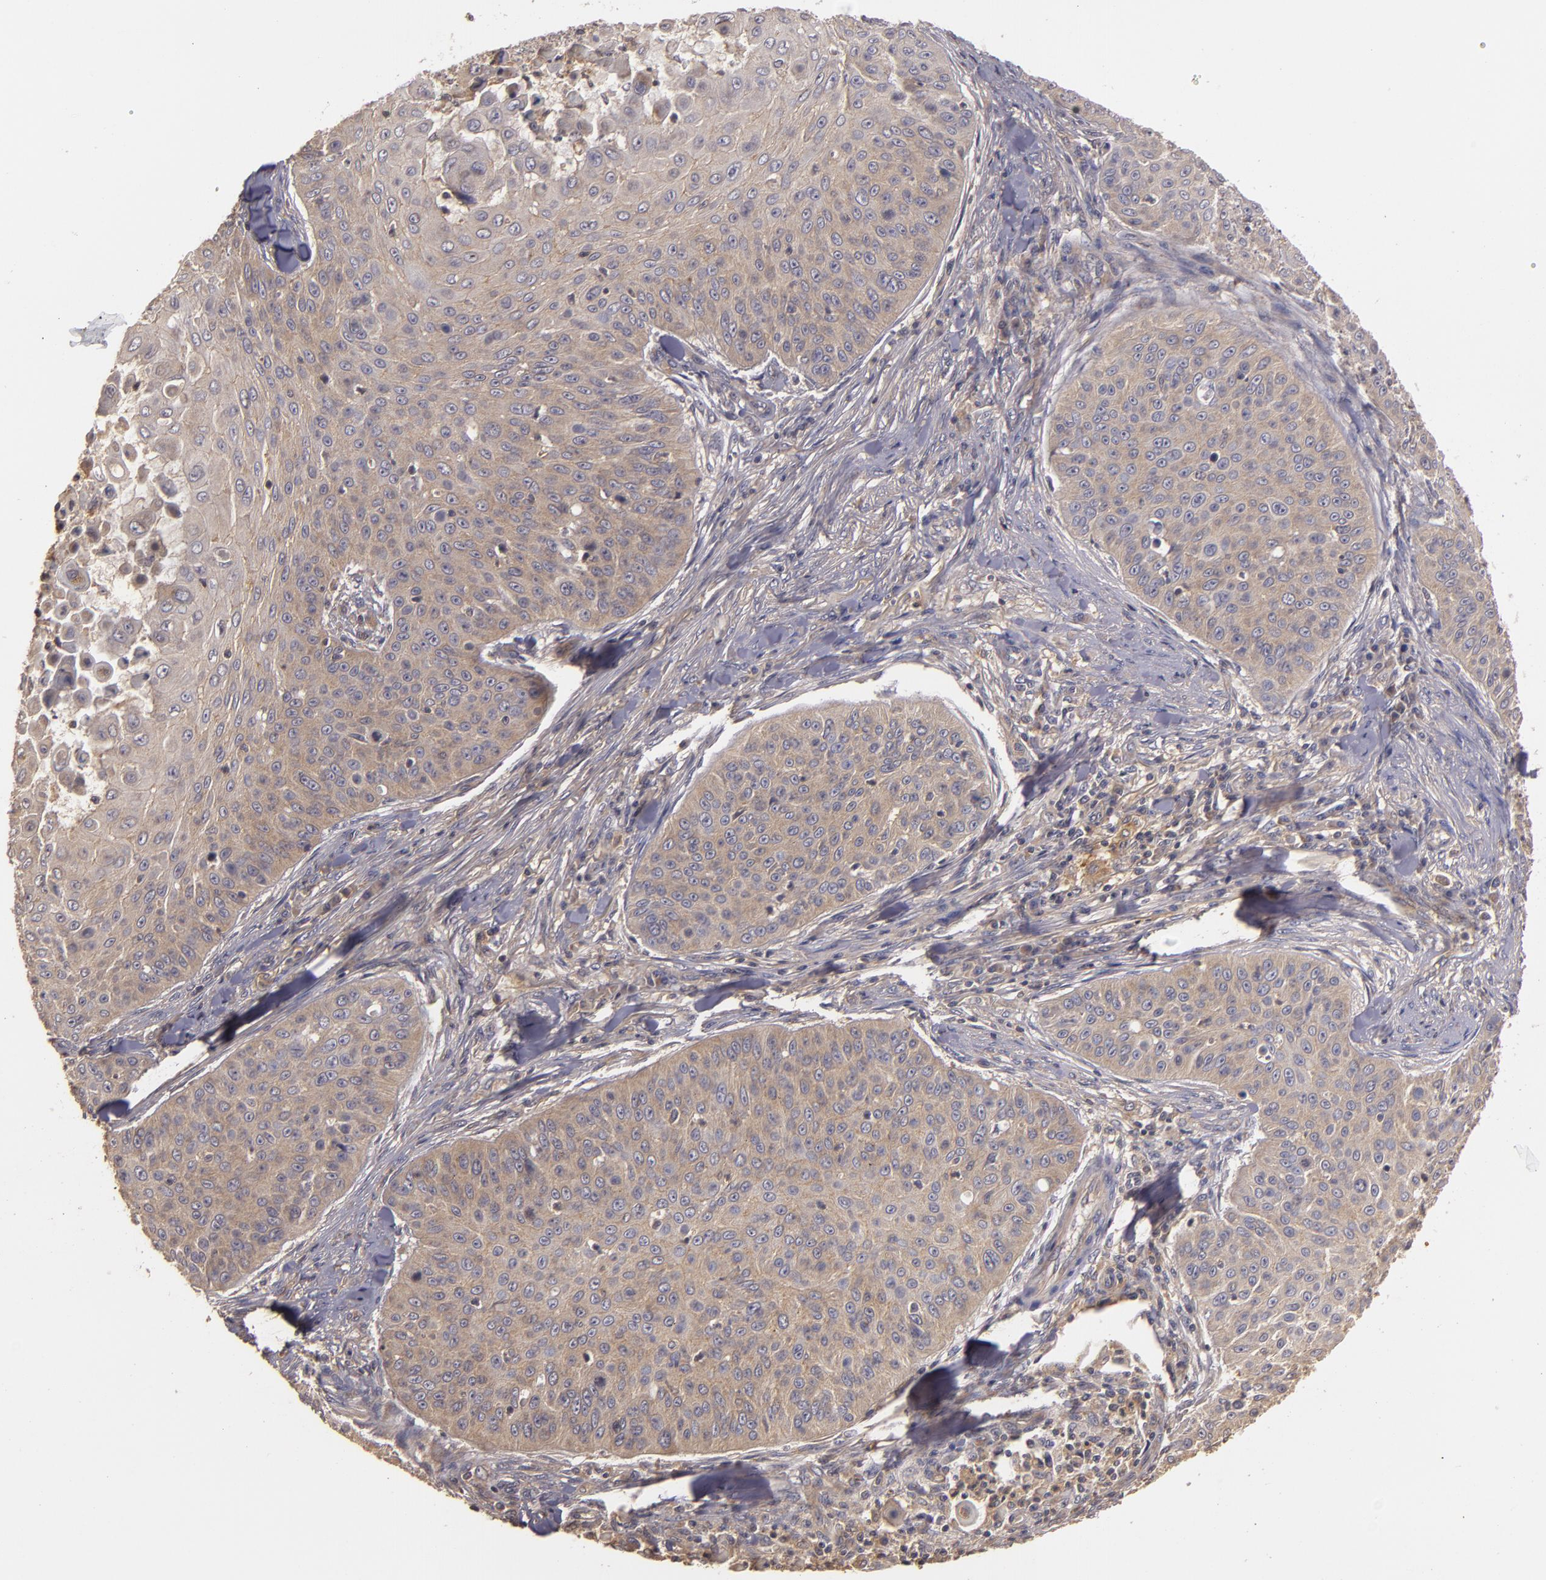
{"staining": {"intensity": "weak", "quantity": ">75%", "location": "cytoplasmic/membranous"}, "tissue": "skin cancer", "cell_type": "Tumor cells", "image_type": "cancer", "snomed": [{"axis": "morphology", "description": "Squamous cell carcinoma, NOS"}, {"axis": "topography", "description": "Skin"}], "caption": "Skin cancer (squamous cell carcinoma) tissue reveals weak cytoplasmic/membranous staining in about >75% of tumor cells, visualized by immunohistochemistry.", "gene": "HRAS", "patient": {"sex": "male", "age": 82}}